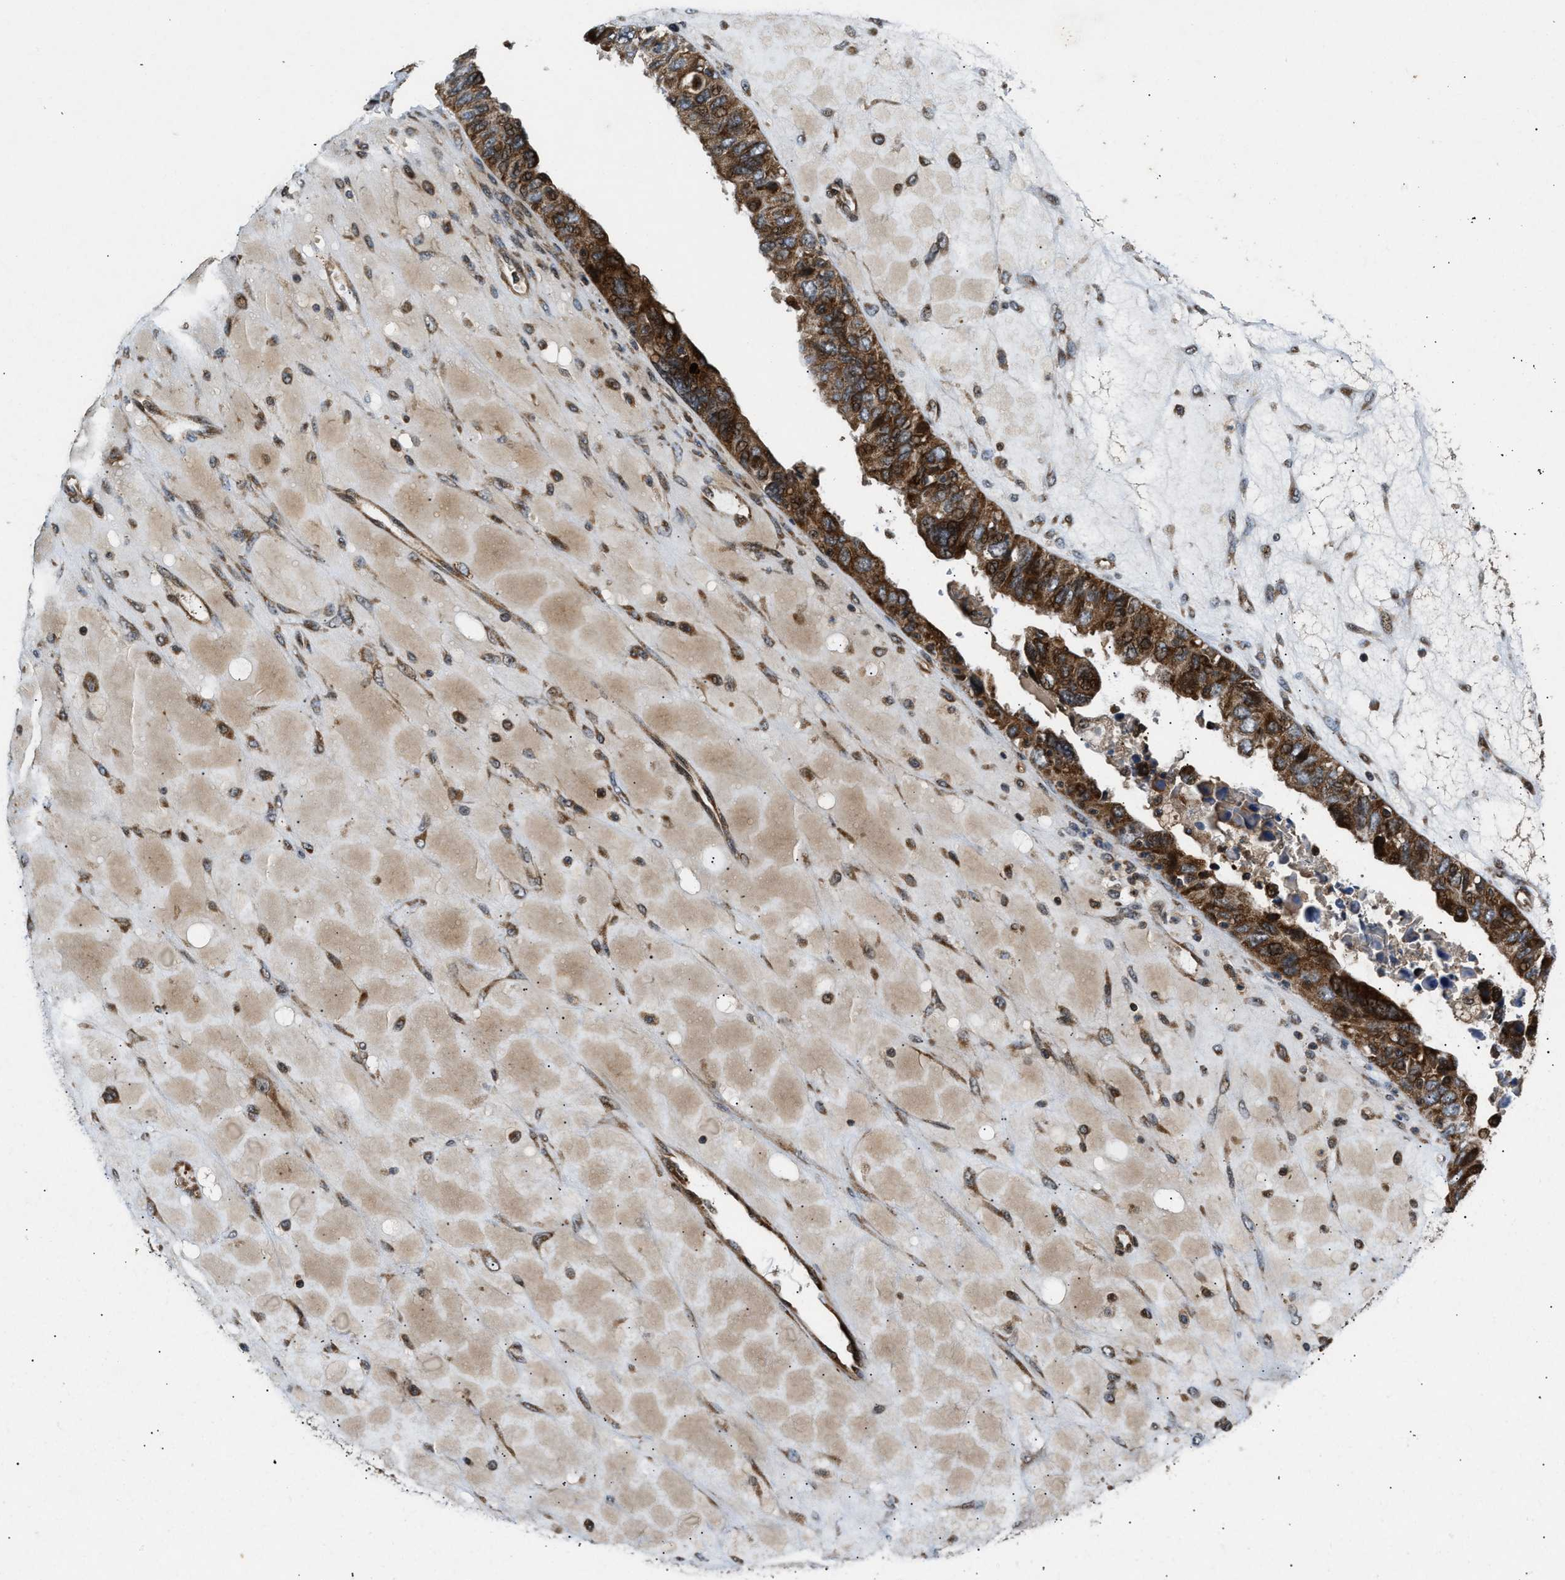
{"staining": {"intensity": "strong", "quantity": ">75%", "location": "cytoplasmic/membranous"}, "tissue": "ovarian cancer", "cell_type": "Tumor cells", "image_type": "cancer", "snomed": [{"axis": "morphology", "description": "Cystadenocarcinoma, serous, NOS"}, {"axis": "topography", "description": "Ovary"}], "caption": "This micrograph exhibits immunohistochemistry staining of human ovarian cancer, with high strong cytoplasmic/membranous positivity in approximately >75% of tumor cells.", "gene": "PNPLA8", "patient": {"sex": "female", "age": 79}}